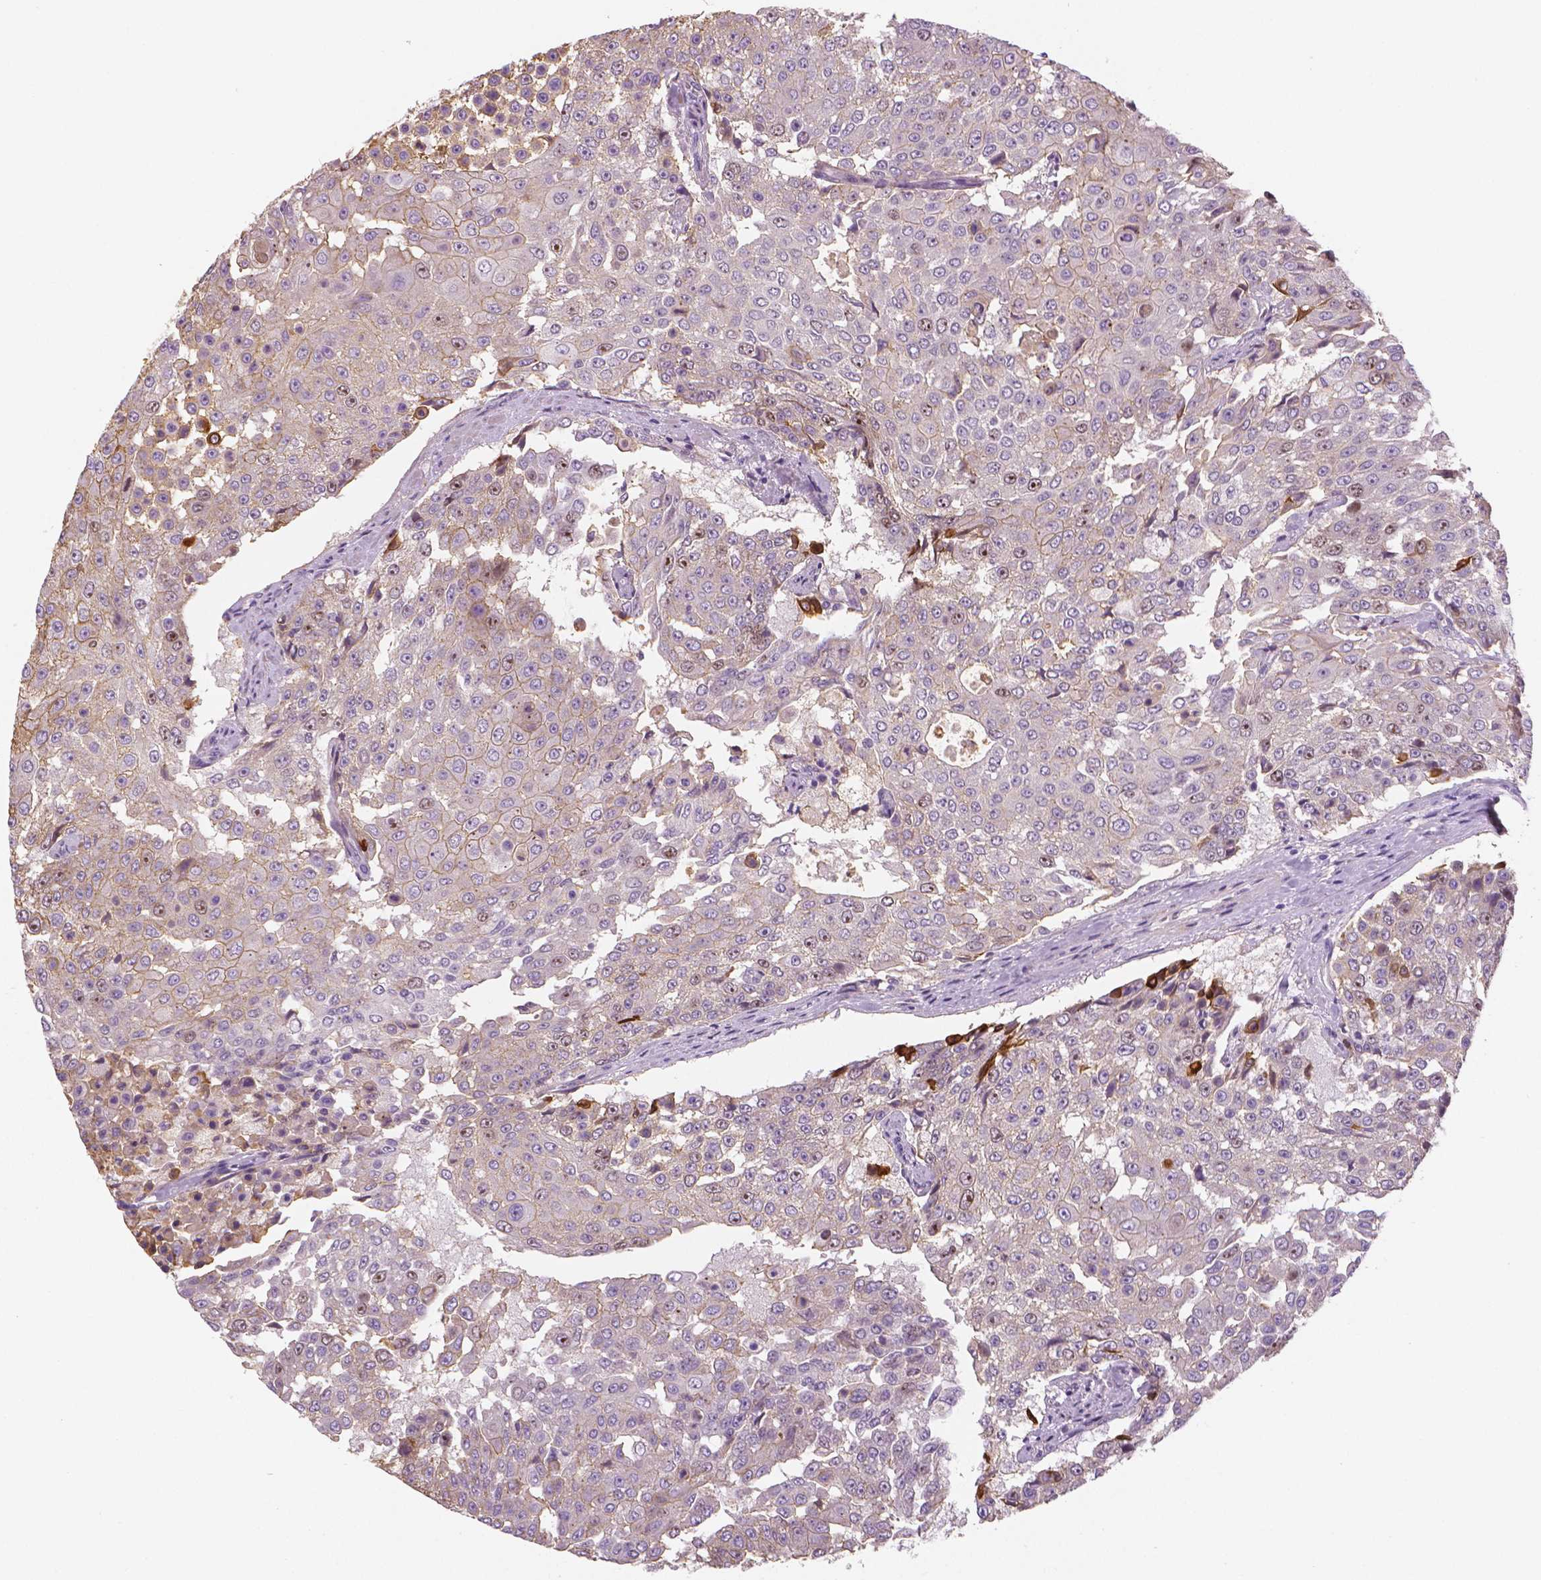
{"staining": {"intensity": "negative", "quantity": "none", "location": "none"}, "tissue": "urothelial cancer", "cell_type": "Tumor cells", "image_type": "cancer", "snomed": [{"axis": "morphology", "description": "Urothelial carcinoma, High grade"}, {"axis": "topography", "description": "Urinary bladder"}], "caption": "Immunohistochemistry of human urothelial cancer displays no expression in tumor cells.", "gene": "MKI67", "patient": {"sex": "female", "age": 63}}